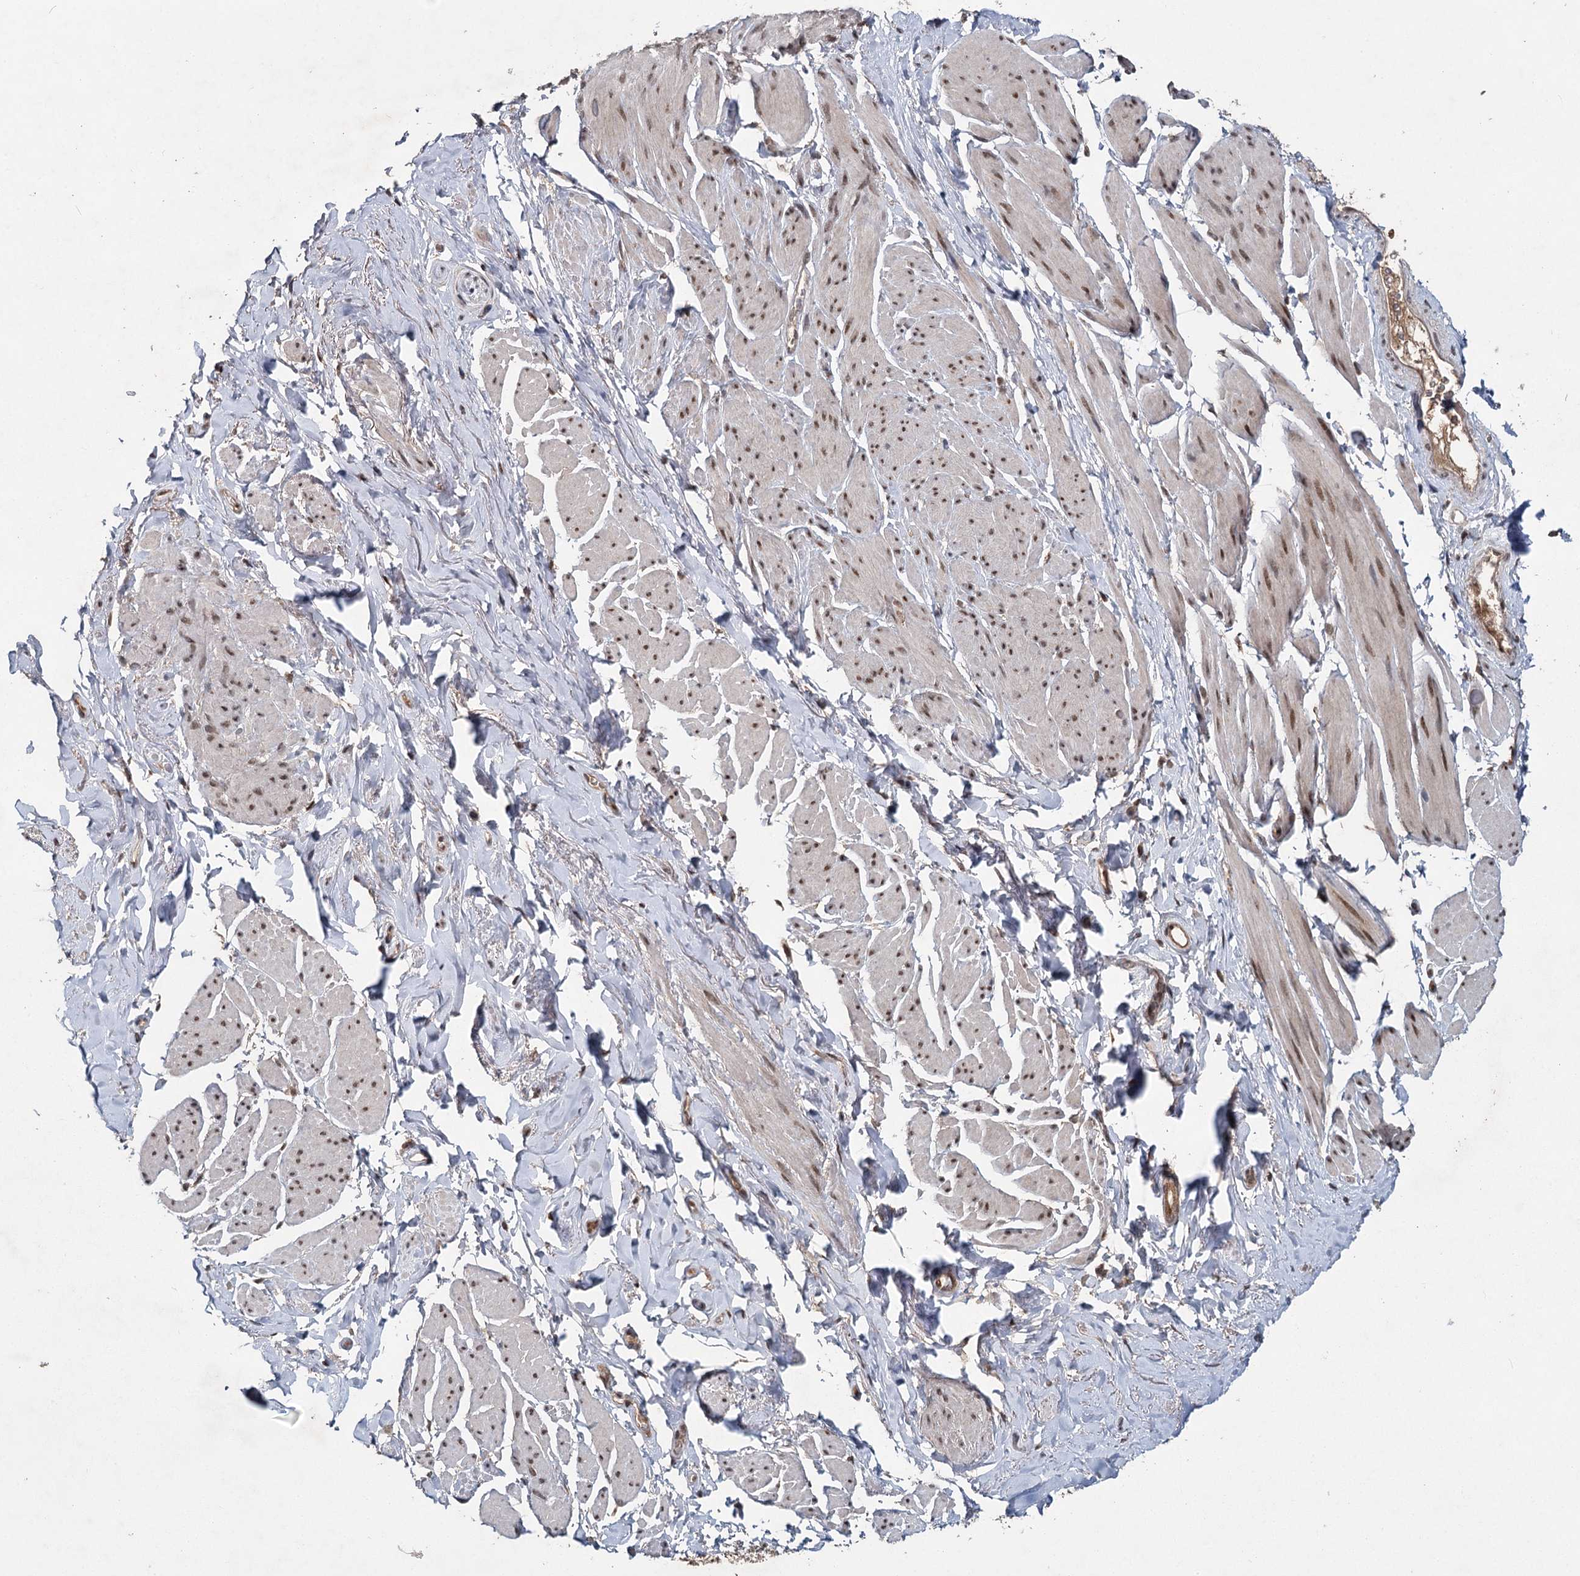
{"staining": {"intensity": "weak", "quantity": "25%-75%", "location": "nuclear"}, "tissue": "smooth muscle", "cell_type": "Smooth muscle cells", "image_type": "normal", "snomed": [{"axis": "morphology", "description": "Normal tissue, NOS"}, {"axis": "topography", "description": "Smooth muscle"}, {"axis": "topography", "description": "Peripheral nerve tissue"}], "caption": "Immunohistochemical staining of benign human smooth muscle demonstrates 25%-75% levels of weak nuclear protein staining in approximately 25%-75% of smooth muscle cells.", "gene": "MYG1", "patient": {"sex": "male", "age": 69}}